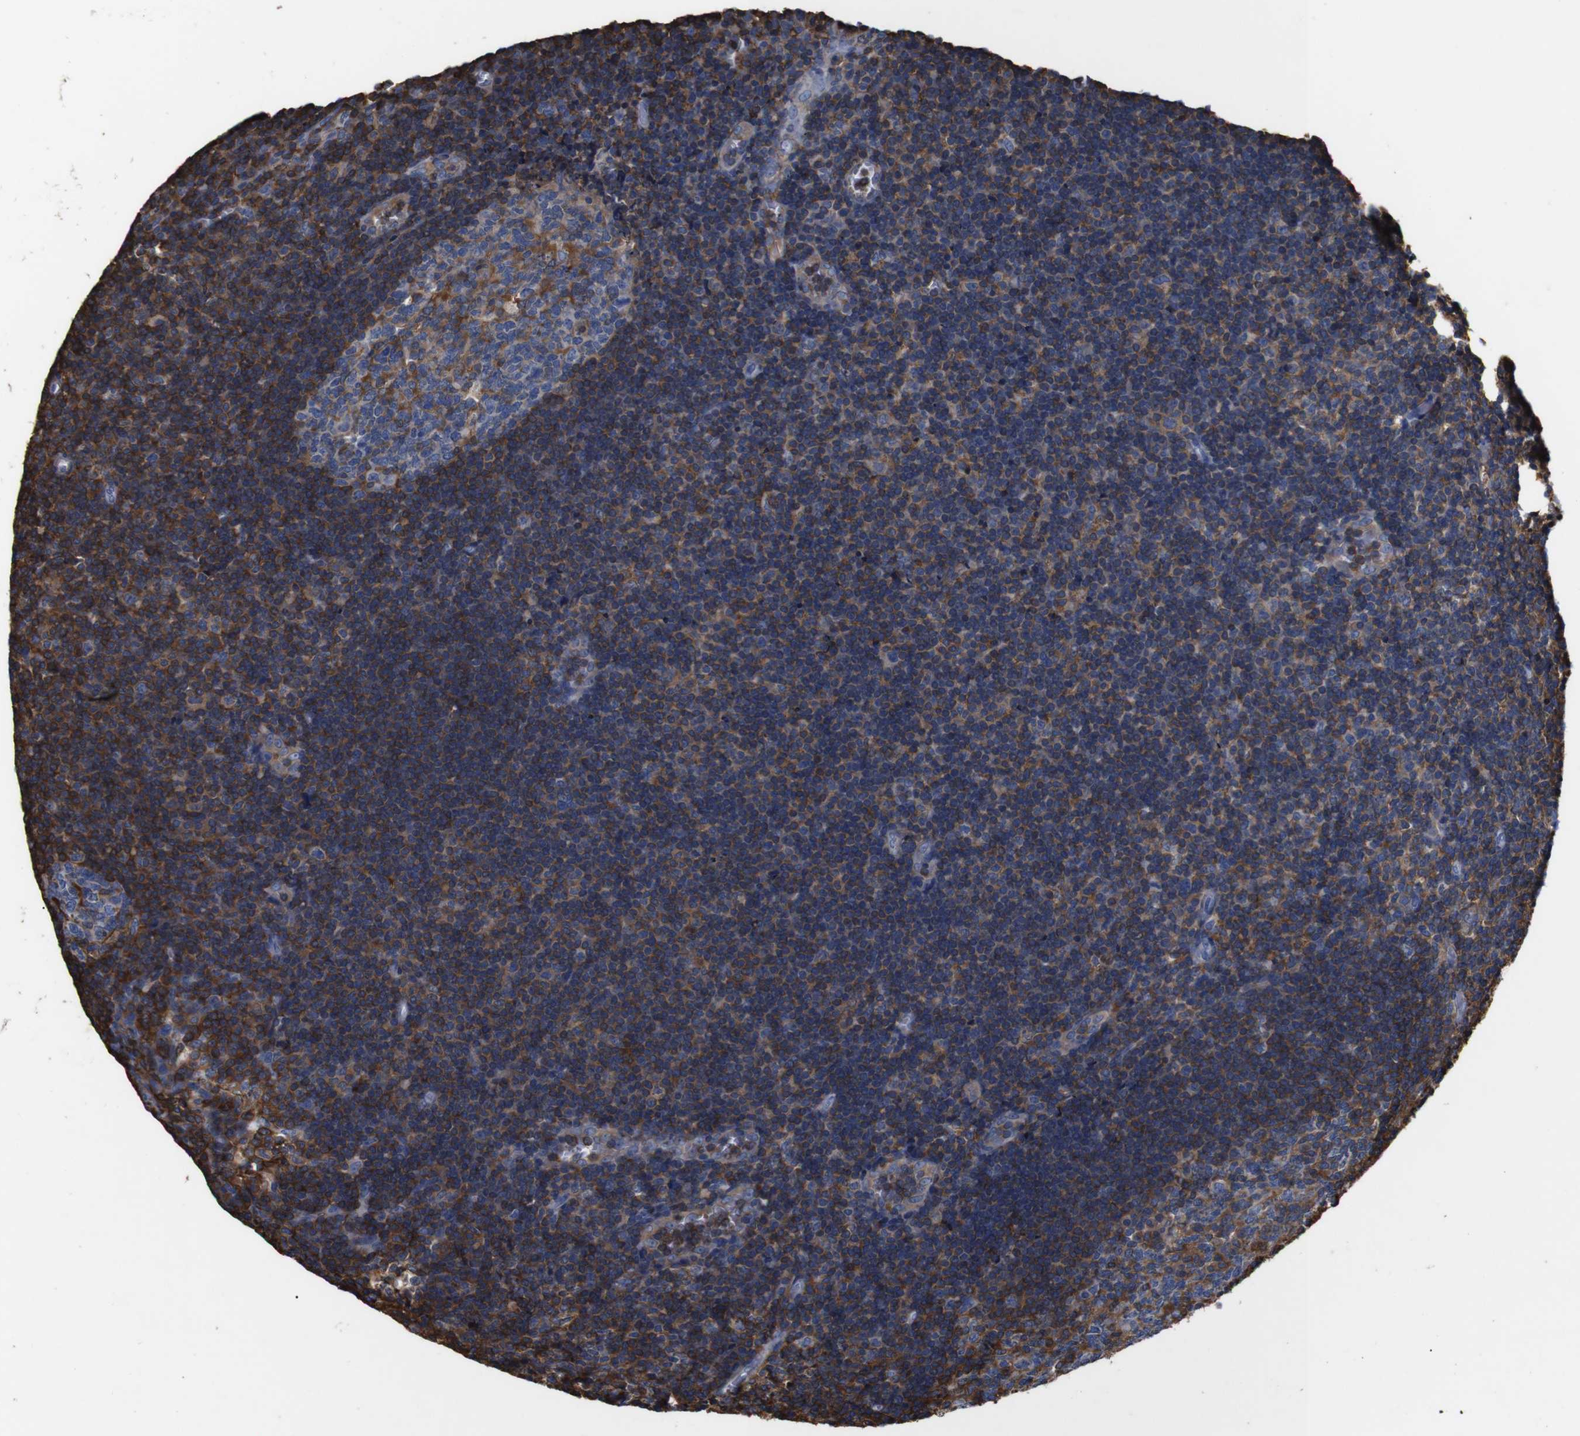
{"staining": {"intensity": "moderate", "quantity": "25%-75%", "location": "cytoplasmic/membranous"}, "tissue": "tonsil", "cell_type": "Germinal center cells", "image_type": "normal", "snomed": [{"axis": "morphology", "description": "Normal tissue, NOS"}, {"axis": "topography", "description": "Tonsil"}], "caption": "Normal tonsil demonstrates moderate cytoplasmic/membranous expression in about 25%-75% of germinal center cells (Brightfield microscopy of DAB IHC at high magnification)..", "gene": "PI4KA", "patient": {"sex": "male", "age": 37}}